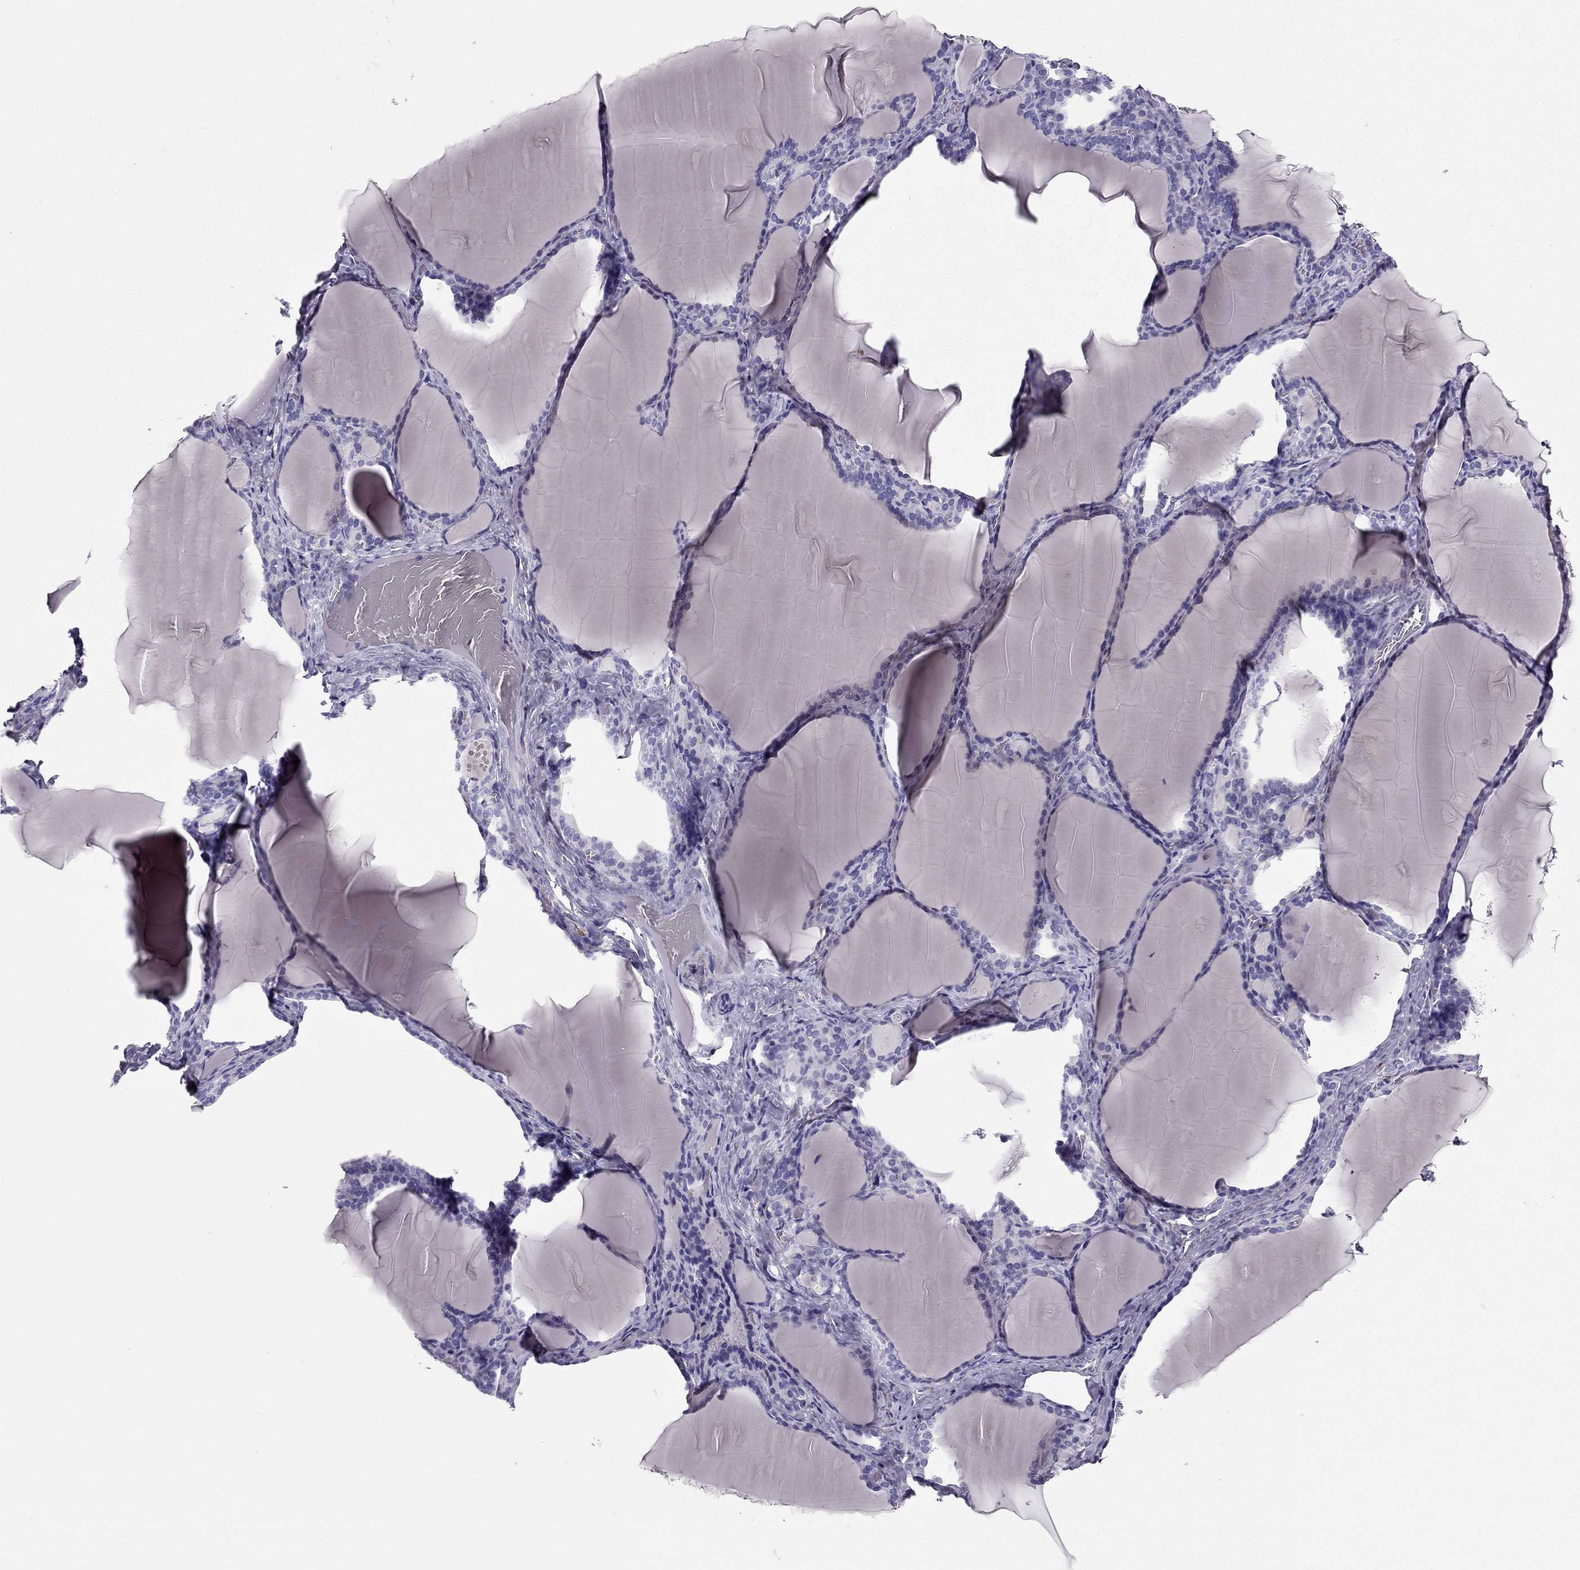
{"staining": {"intensity": "negative", "quantity": "none", "location": "none"}, "tissue": "thyroid gland", "cell_type": "Glandular cells", "image_type": "normal", "snomed": [{"axis": "morphology", "description": "Normal tissue, NOS"}, {"axis": "morphology", "description": "Hyperplasia, NOS"}, {"axis": "topography", "description": "Thyroid gland"}], "caption": "The micrograph reveals no staining of glandular cells in benign thyroid gland. The staining was performed using DAB to visualize the protein expression in brown, while the nuclei were stained in blue with hematoxylin (Magnification: 20x).", "gene": "LMTK3", "patient": {"sex": "female", "age": 27}}